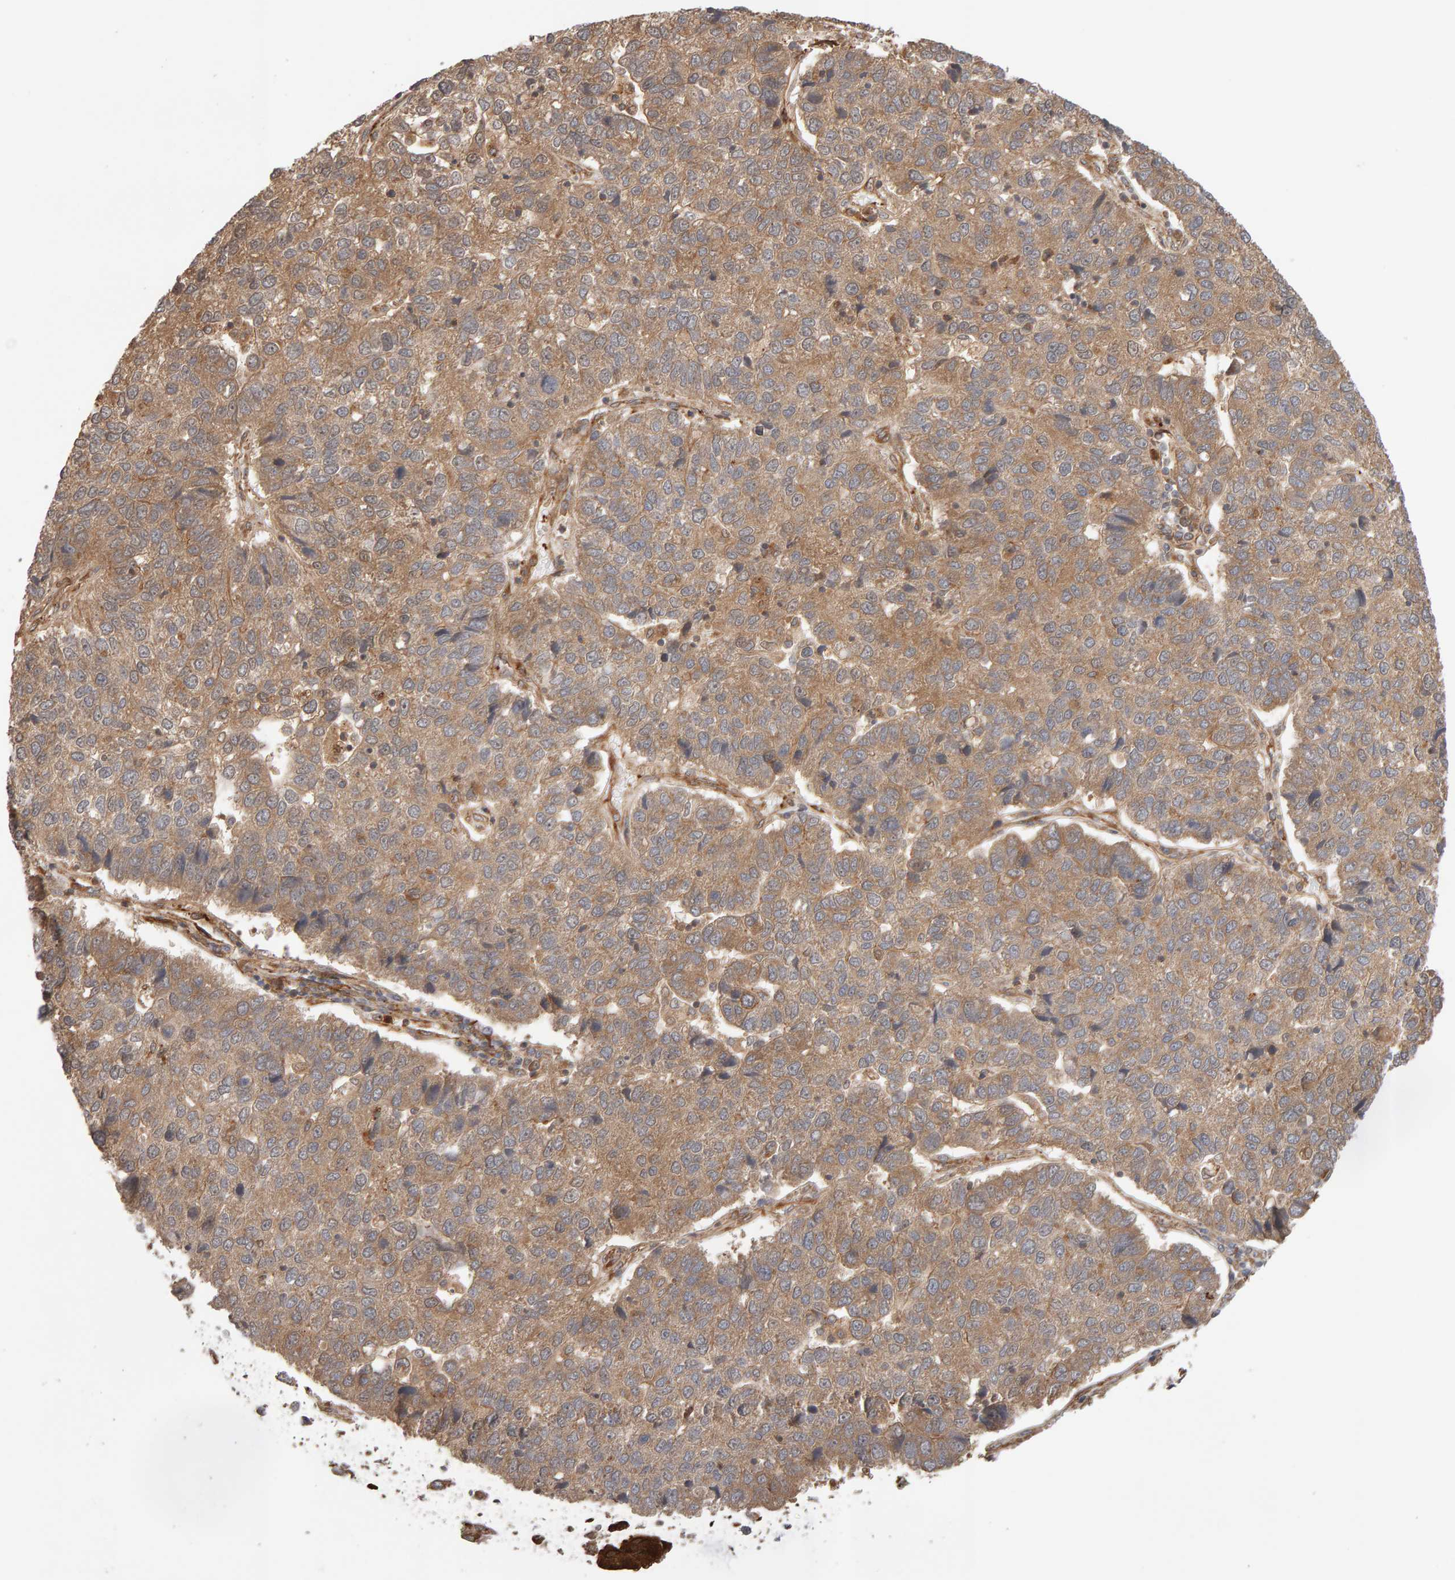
{"staining": {"intensity": "moderate", "quantity": ">75%", "location": "cytoplasmic/membranous"}, "tissue": "pancreatic cancer", "cell_type": "Tumor cells", "image_type": "cancer", "snomed": [{"axis": "morphology", "description": "Adenocarcinoma, NOS"}, {"axis": "topography", "description": "Pancreas"}], "caption": "Protein analysis of pancreatic cancer (adenocarcinoma) tissue shows moderate cytoplasmic/membranous staining in approximately >75% of tumor cells. The protein is stained brown, and the nuclei are stained in blue (DAB IHC with brightfield microscopy, high magnification).", "gene": "SYNRG", "patient": {"sex": "female", "age": 61}}